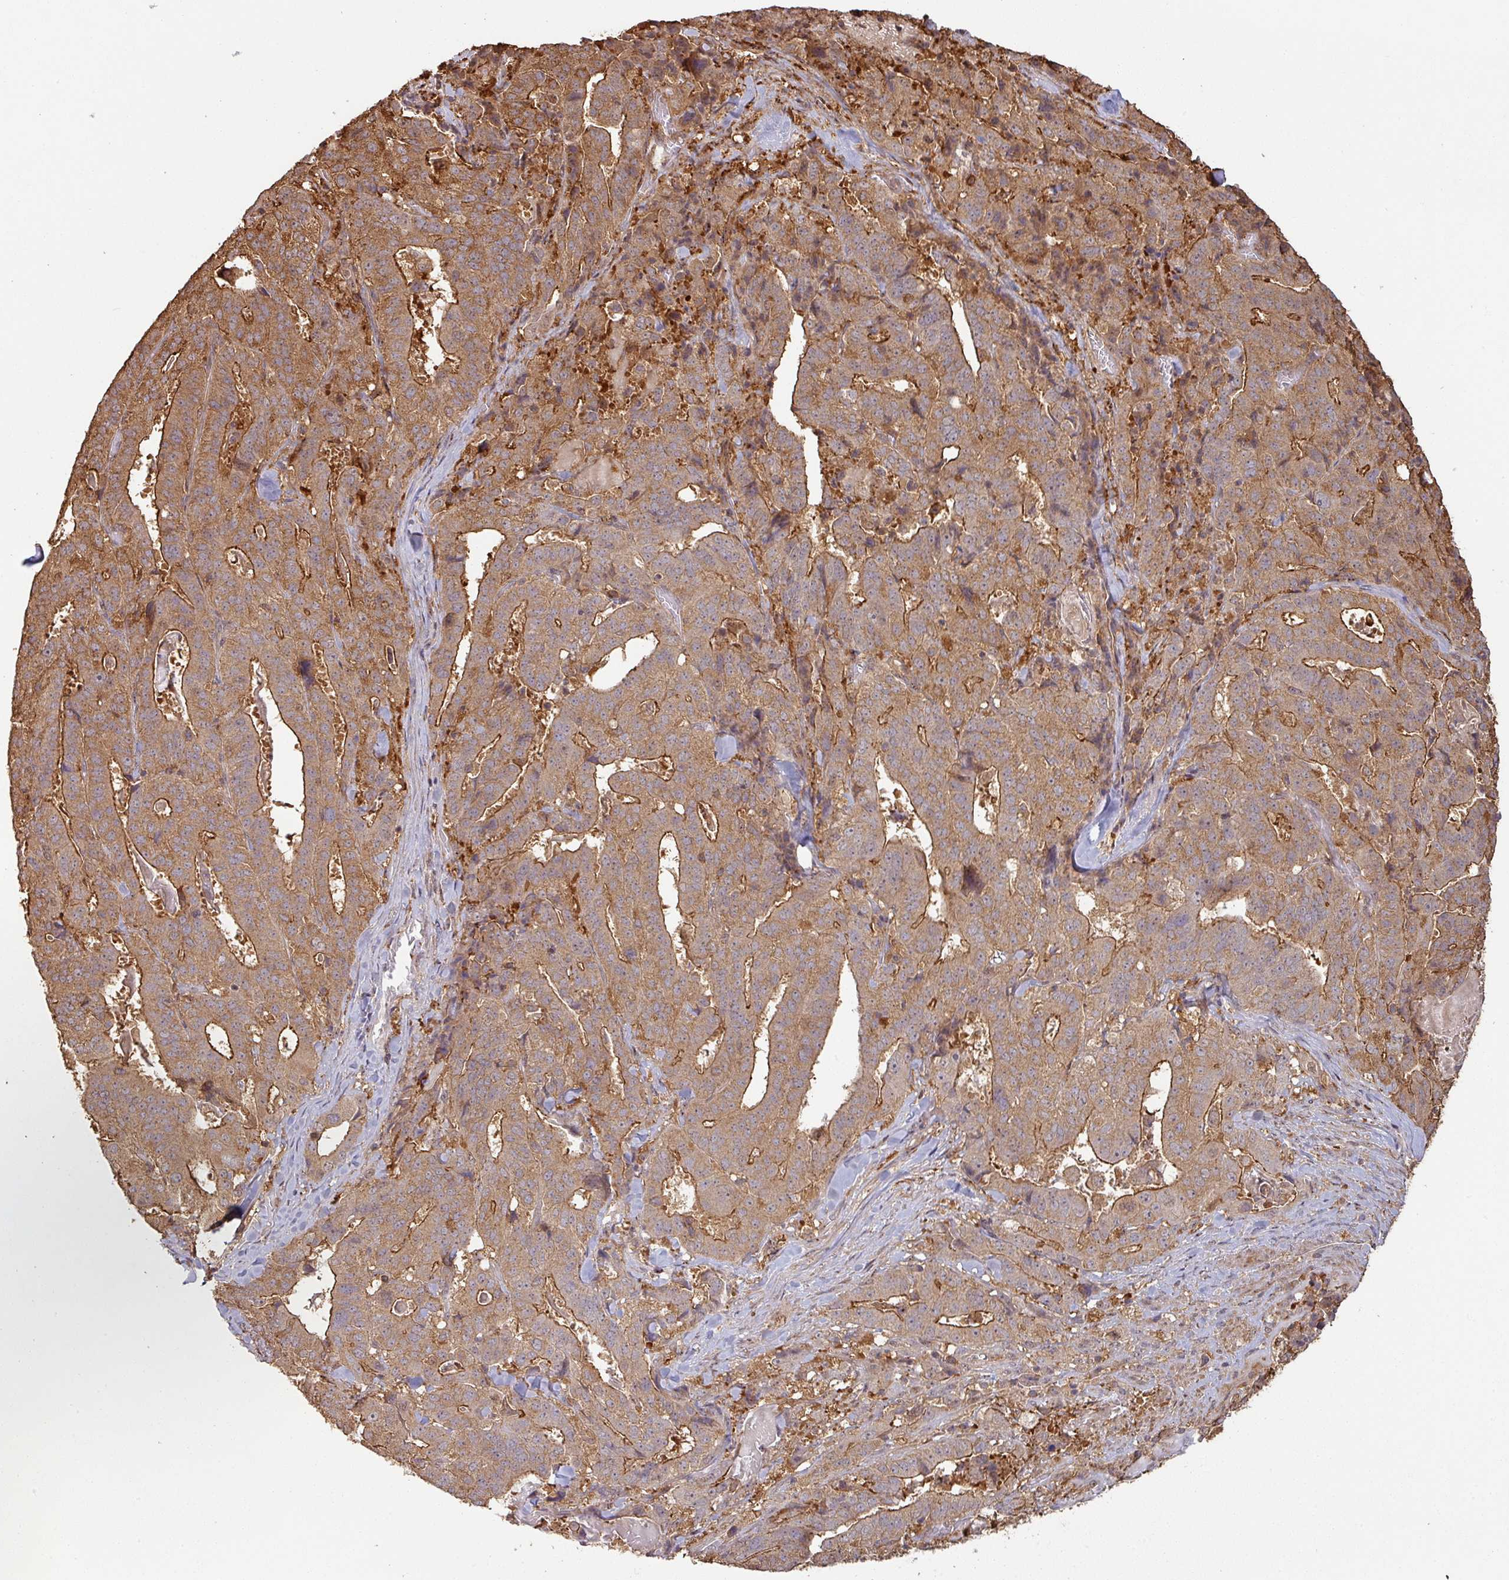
{"staining": {"intensity": "moderate", "quantity": ">75%", "location": "cytoplasmic/membranous"}, "tissue": "stomach cancer", "cell_type": "Tumor cells", "image_type": "cancer", "snomed": [{"axis": "morphology", "description": "Adenocarcinoma, NOS"}, {"axis": "topography", "description": "Stomach"}], "caption": "Immunohistochemical staining of stomach cancer displays moderate cytoplasmic/membranous protein expression in about >75% of tumor cells.", "gene": "ZNF322", "patient": {"sex": "male", "age": 48}}